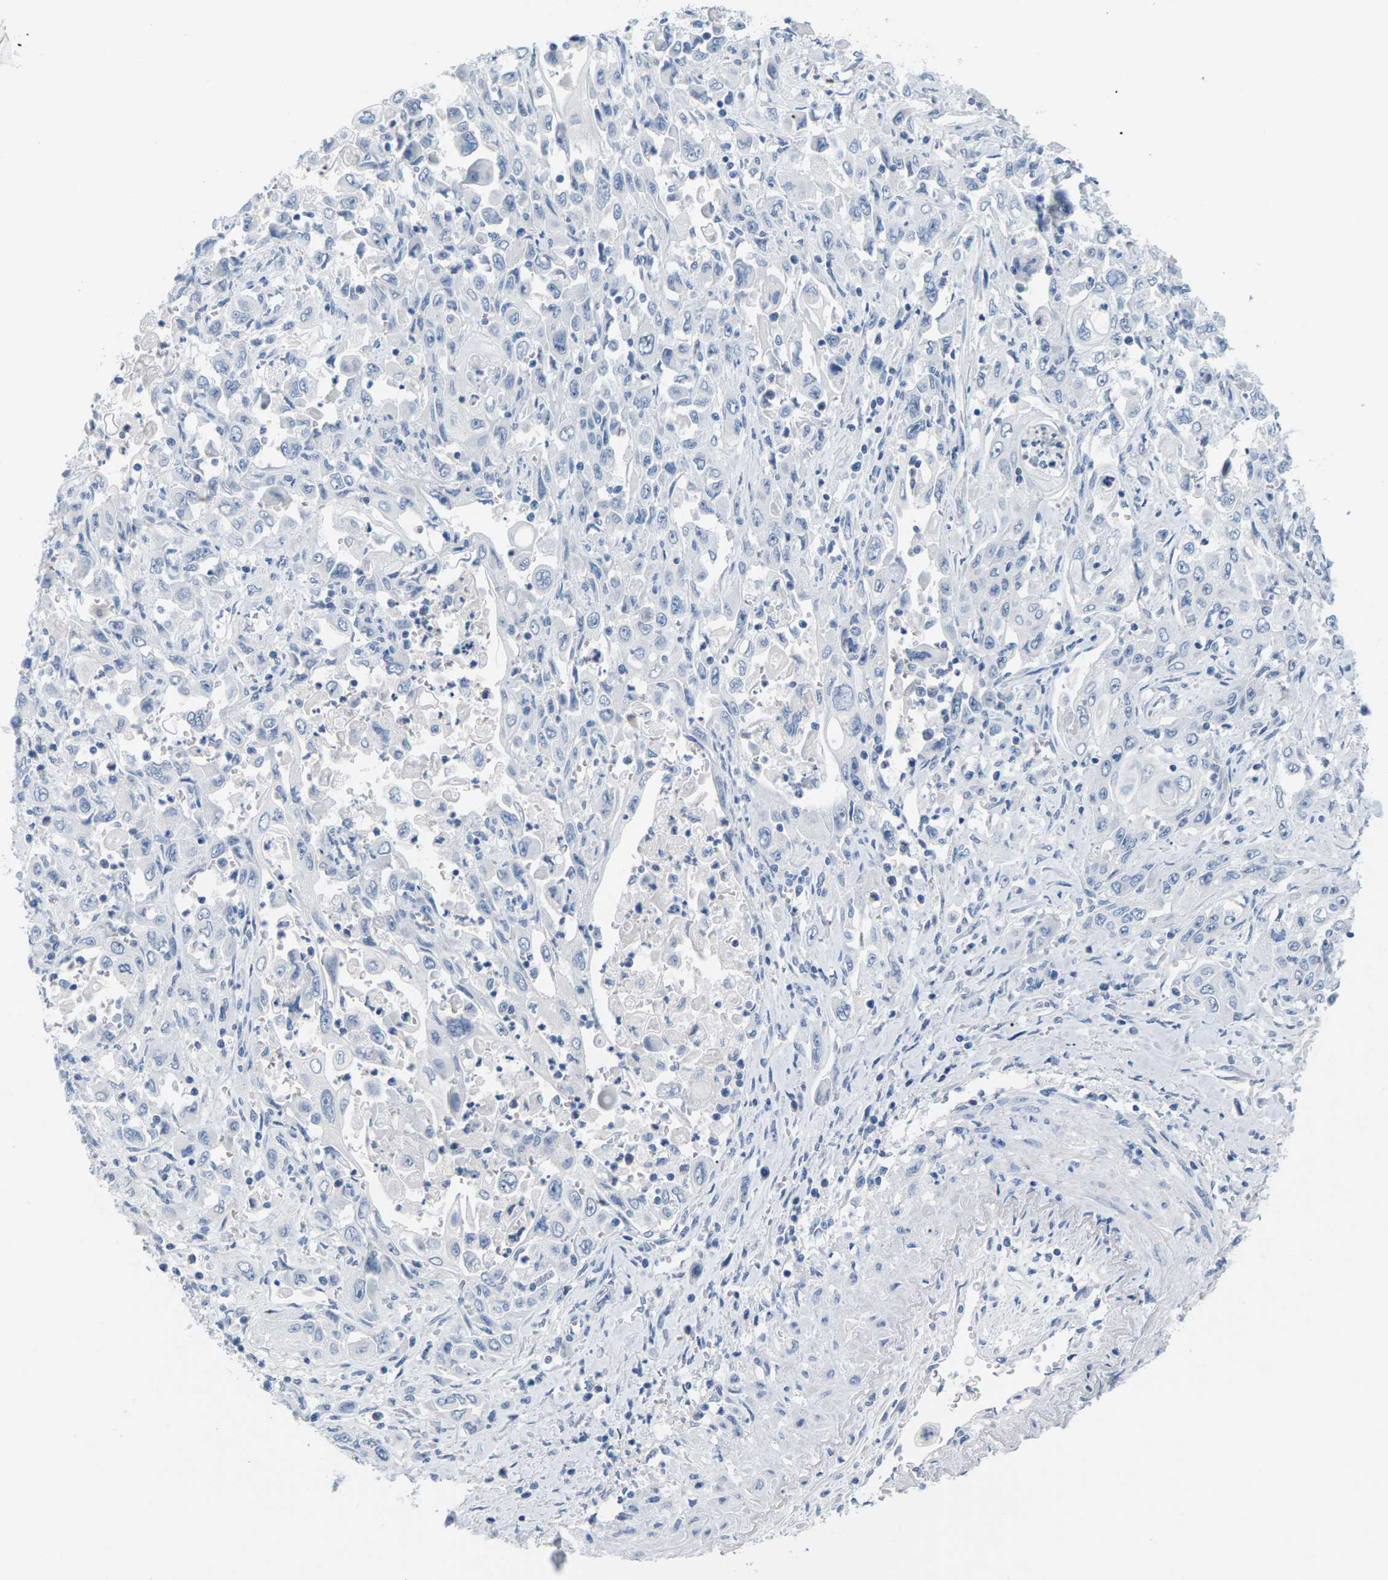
{"staining": {"intensity": "negative", "quantity": "none", "location": "none"}, "tissue": "pancreatic cancer", "cell_type": "Tumor cells", "image_type": "cancer", "snomed": [{"axis": "morphology", "description": "Adenocarcinoma, NOS"}, {"axis": "topography", "description": "Pancreas"}], "caption": "Tumor cells are negative for protein expression in human adenocarcinoma (pancreatic).", "gene": "SLC12A1", "patient": {"sex": "male", "age": 70}}